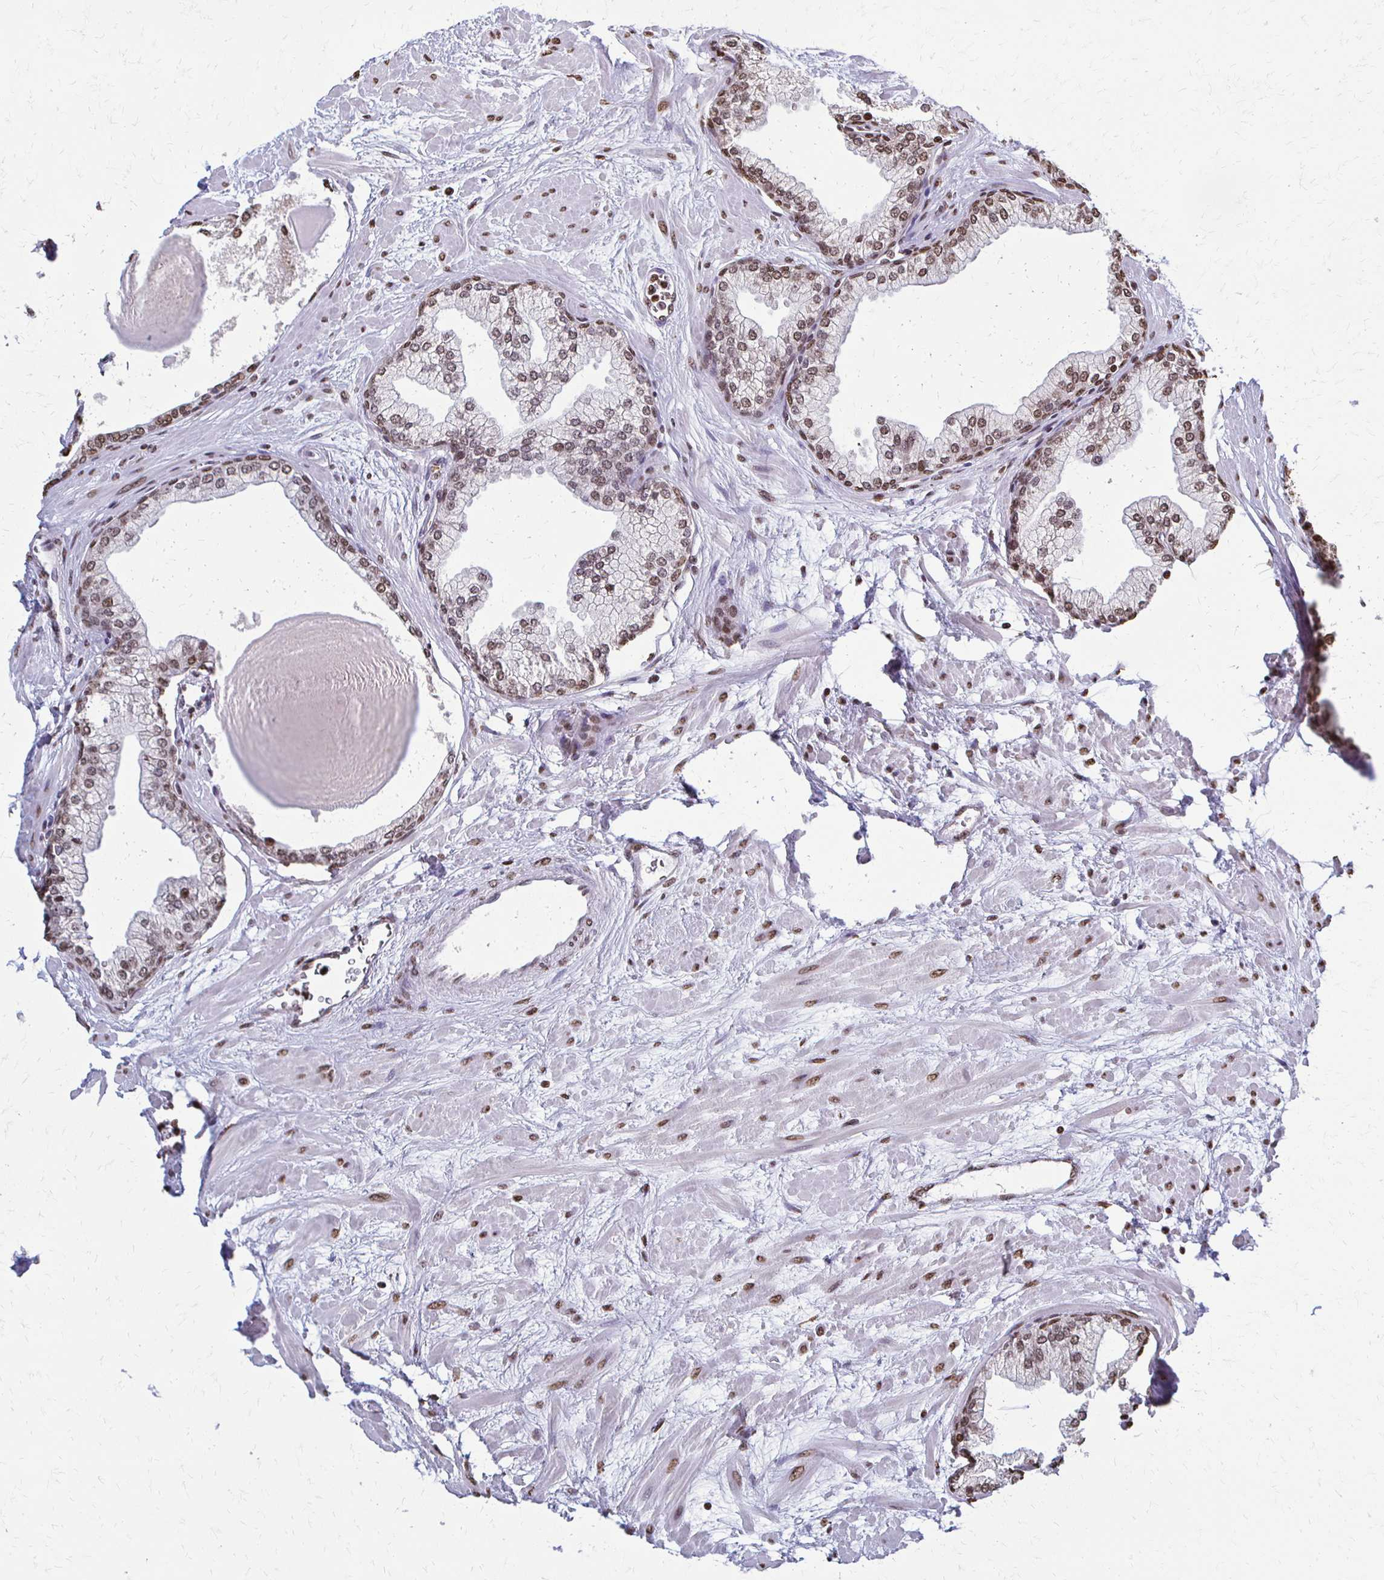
{"staining": {"intensity": "moderate", "quantity": ">75%", "location": "nuclear"}, "tissue": "prostate", "cell_type": "Glandular cells", "image_type": "normal", "snomed": [{"axis": "morphology", "description": "Normal tissue, NOS"}, {"axis": "topography", "description": "Prostate"}, {"axis": "topography", "description": "Peripheral nerve tissue"}], "caption": "Benign prostate displays moderate nuclear positivity in approximately >75% of glandular cells, visualized by immunohistochemistry. Using DAB (brown) and hematoxylin (blue) stains, captured at high magnification using brightfield microscopy.", "gene": "HOXA9", "patient": {"sex": "male", "age": 61}}